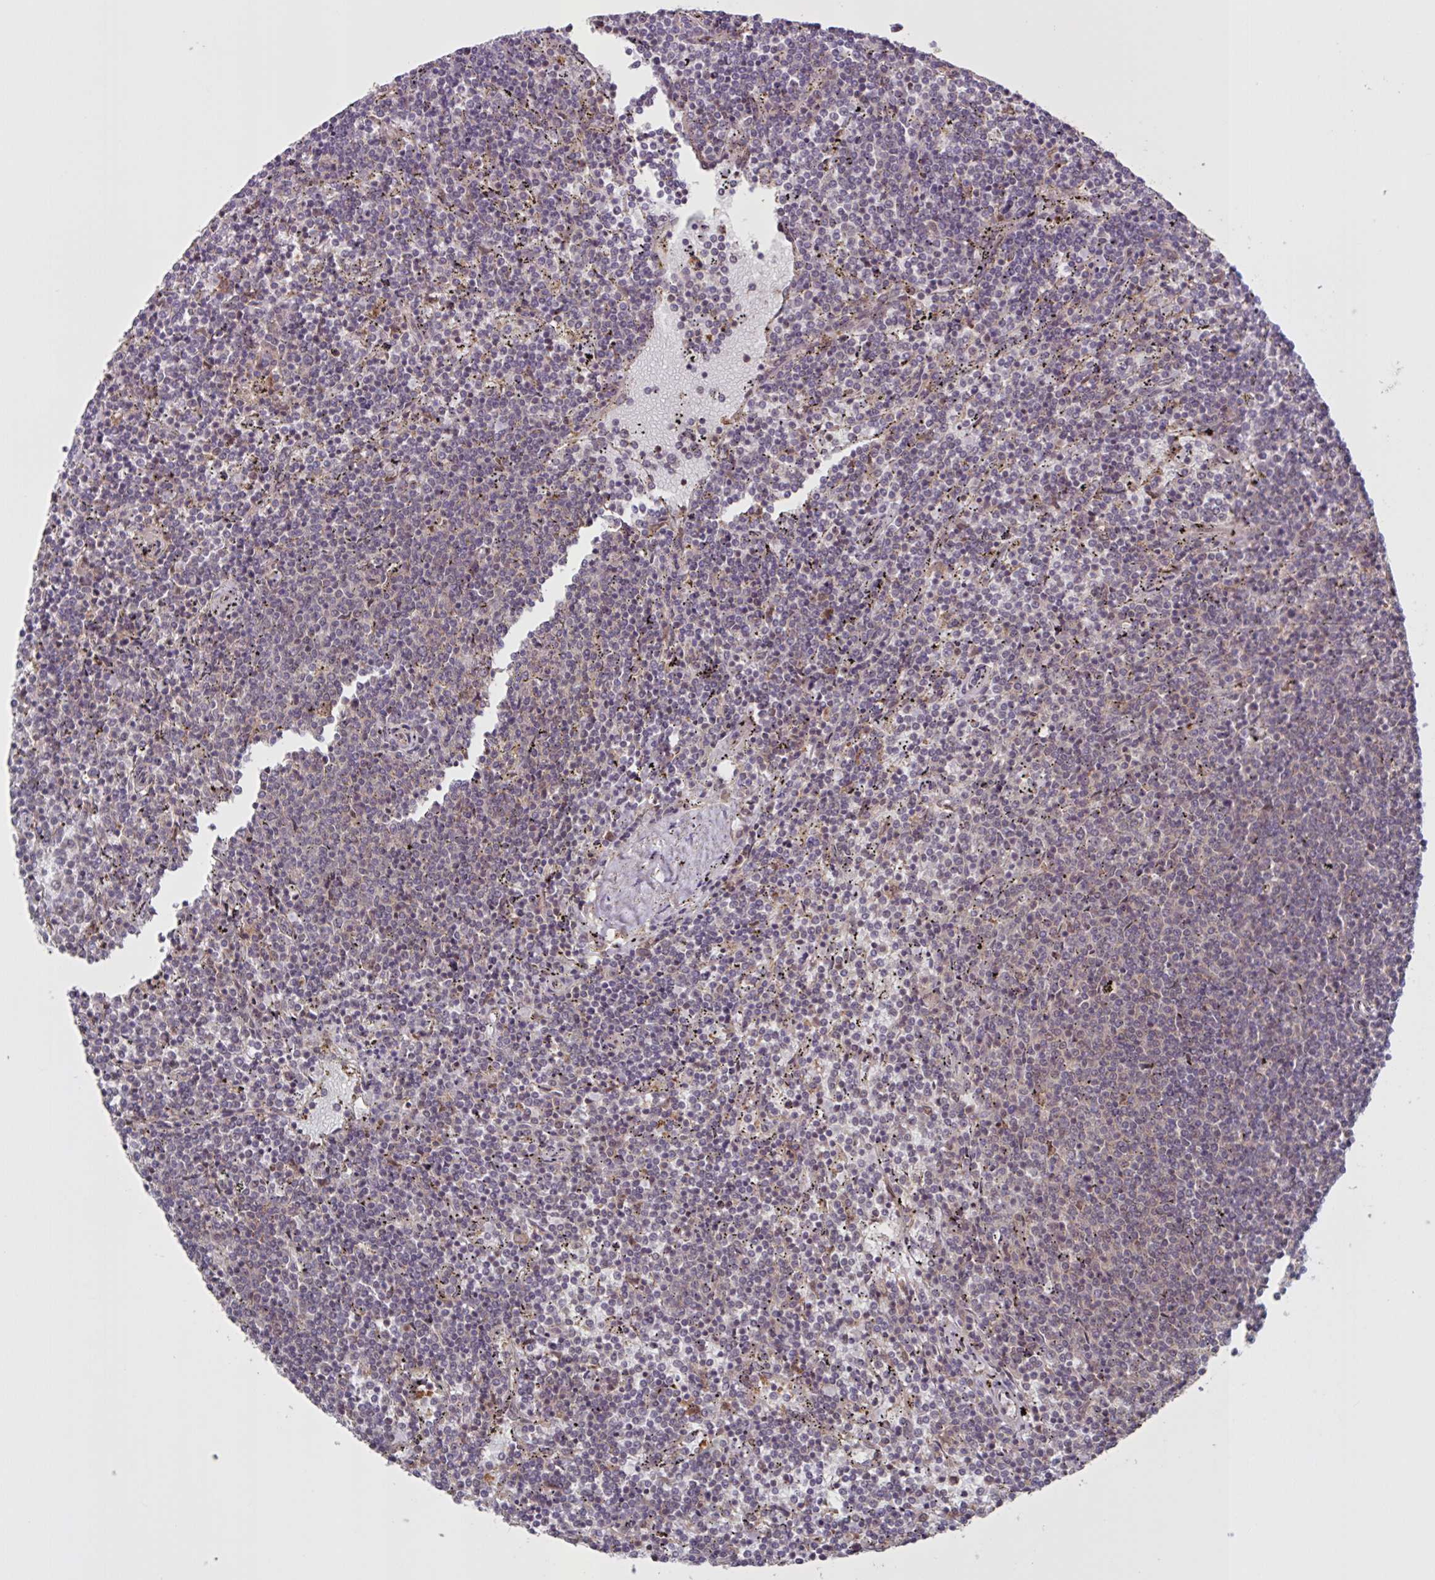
{"staining": {"intensity": "negative", "quantity": "none", "location": "none"}, "tissue": "lymphoma", "cell_type": "Tumor cells", "image_type": "cancer", "snomed": [{"axis": "morphology", "description": "Malignant lymphoma, non-Hodgkin's type, Low grade"}, {"axis": "topography", "description": "Spleen"}], "caption": "This is a micrograph of immunohistochemistry (IHC) staining of low-grade malignant lymphoma, non-Hodgkin's type, which shows no expression in tumor cells. (DAB immunohistochemistry (IHC) visualized using brightfield microscopy, high magnification).", "gene": "CAMLG", "patient": {"sex": "female", "age": 50}}